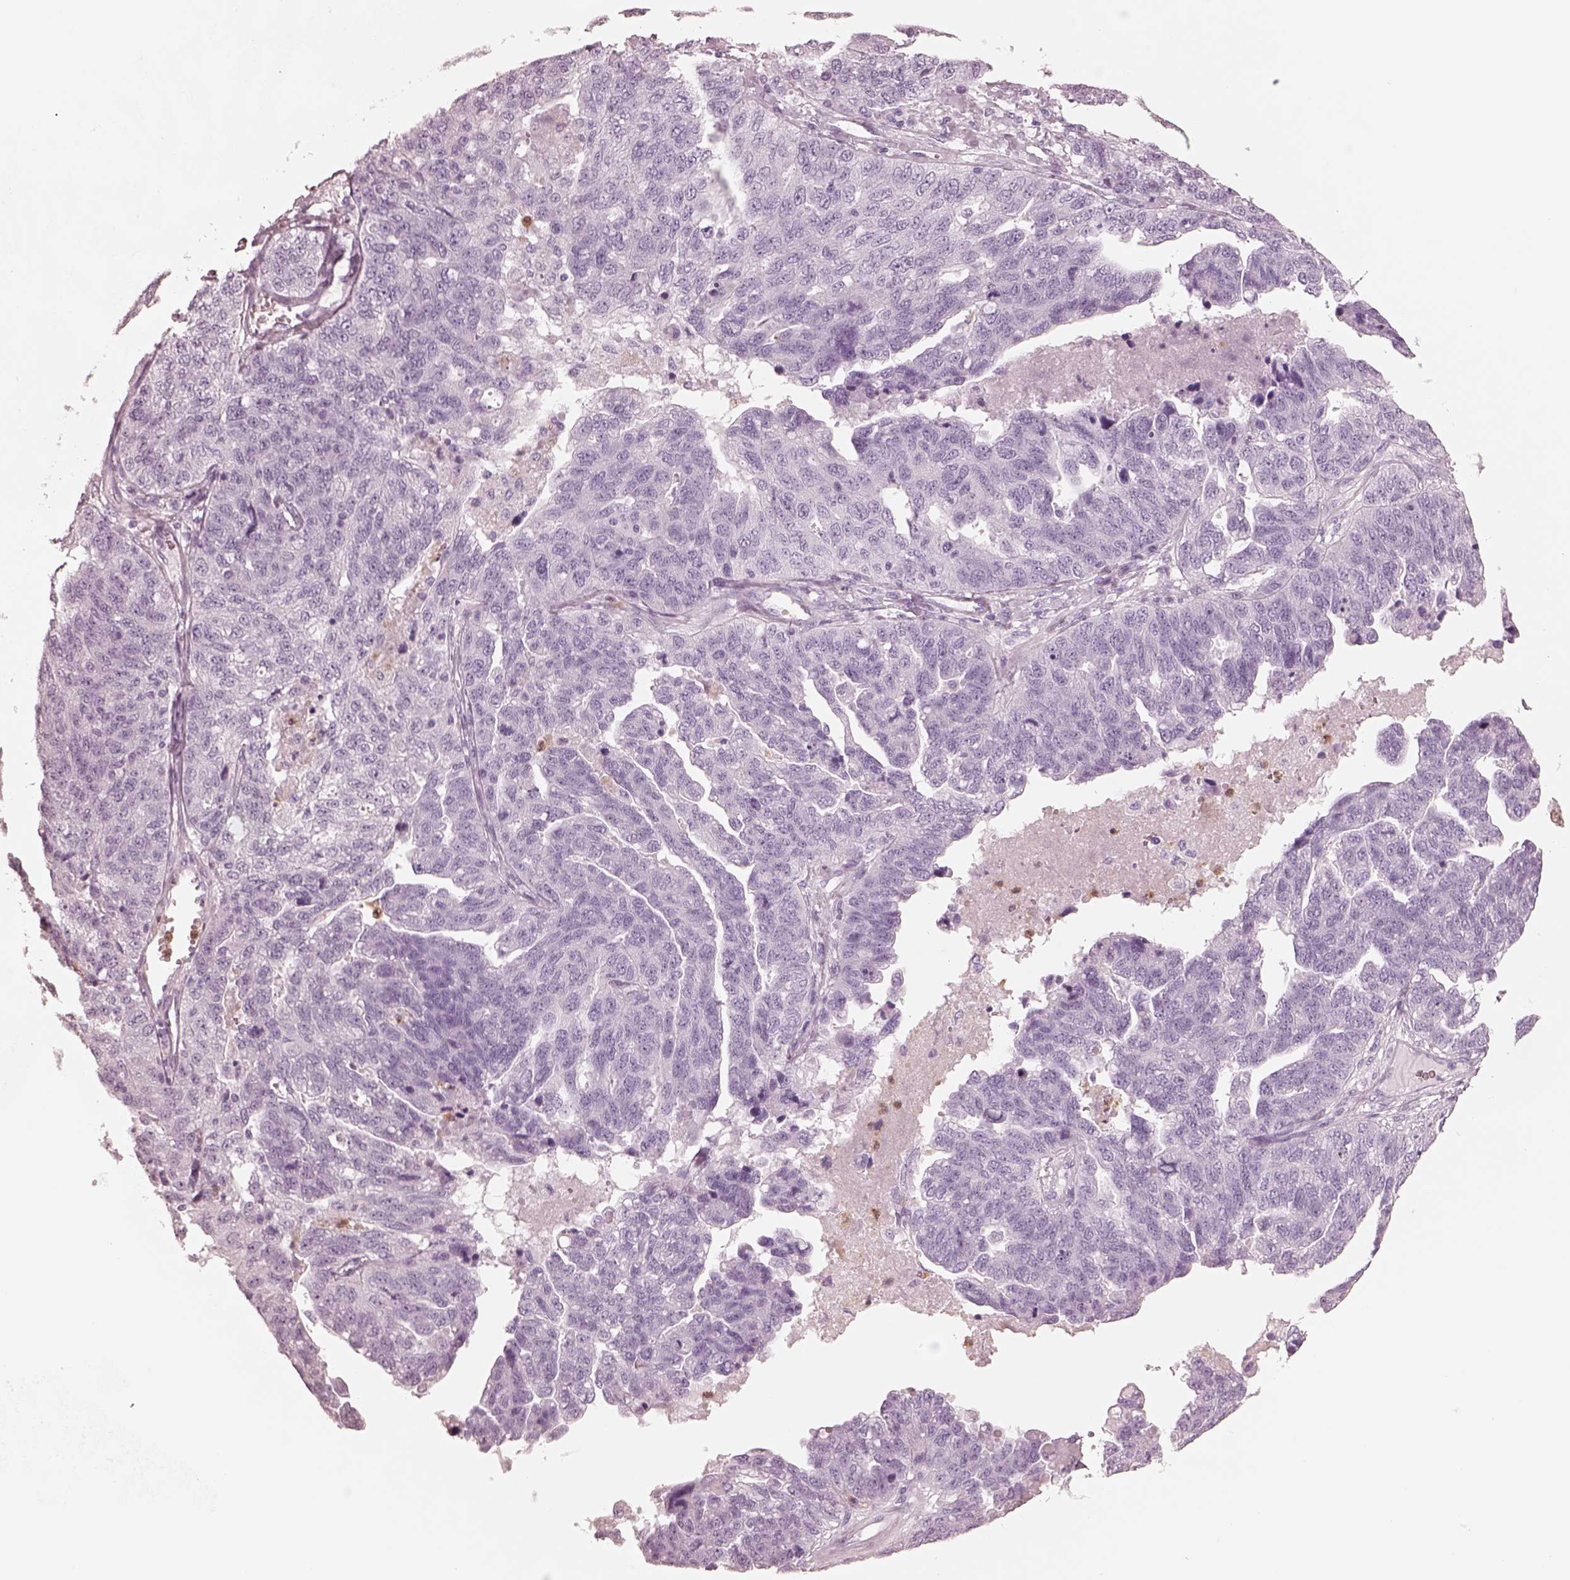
{"staining": {"intensity": "negative", "quantity": "none", "location": "none"}, "tissue": "ovarian cancer", "cell_type": "Tumor cells", "image_type": "cancer", "snomed": [{"axis": "morphology", "description": "Cystadenocarcinoma, serous, NOS"}, {"axis": "topography", "description": "Ovary"}], "caption": "This is an IHC photomicrograph of serous cystadenocarcinoma (ovarian). There is no expression in tumor cells.", "gene": "ELANE", "patient": {"sex": "female", "age": 71}}